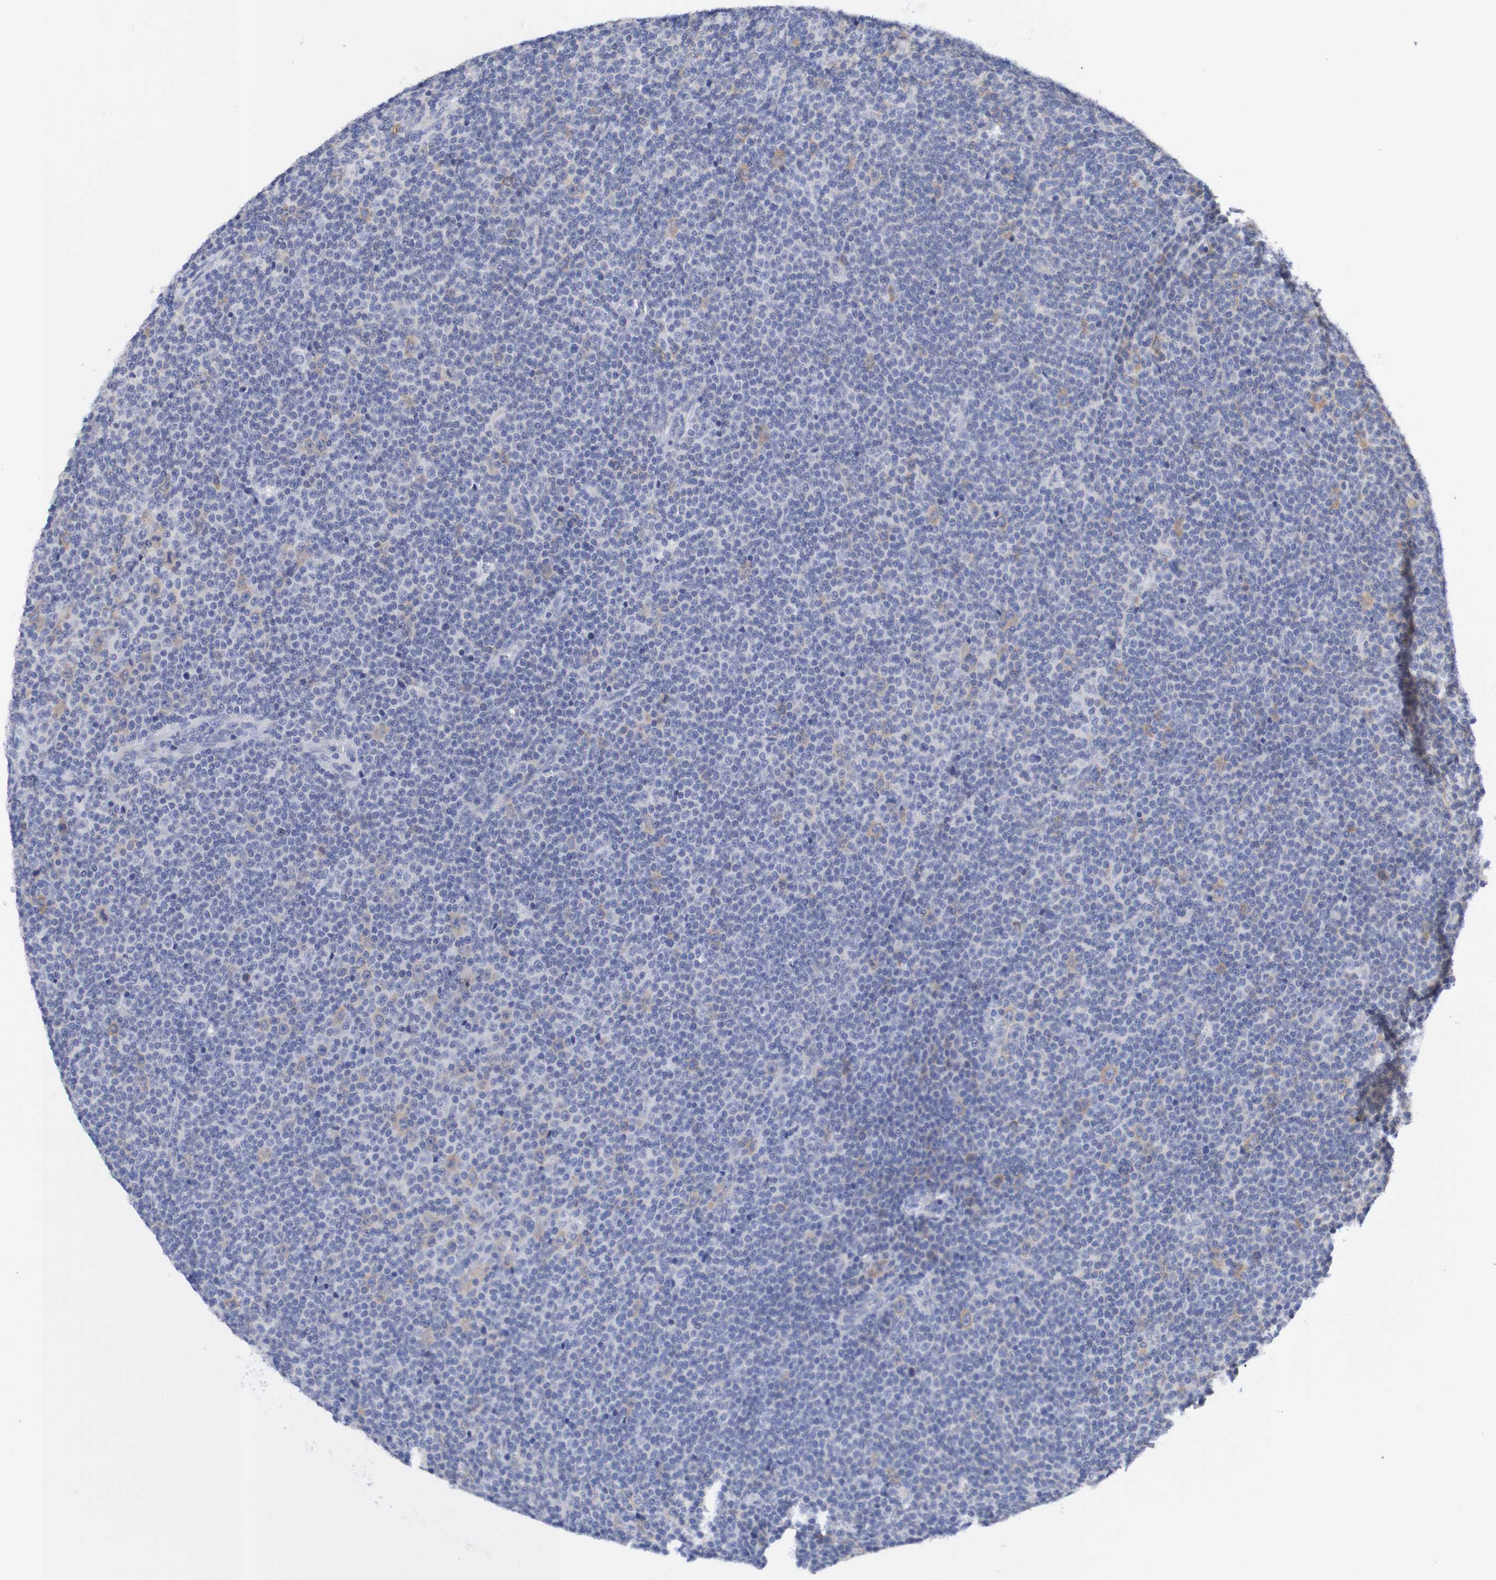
{"staining": {"intensity": "moderate", "quantity": "<25%", "location": "cytoplasmic/membranous"}, "tissue": "lymphoma", "cell_type": "Tumor cells", "image_type": "cancer", "snomed": [{"axis": "morphology", "description": "Malignant lymphoma, non-Hodgkin's type, Low grade"}, {"axis": "topography", "description": "Lymph node"}], "caption": "This photomicrograph shows lymphoma stained with IHC to label a protein in brown. The cytoplasmic/membranous of tumor cells show moderate positivity for the protein. Nuclei are counter-stained blue.", "gene": "ACVR1C", "patient": {"sex": "female", "age": 67}}